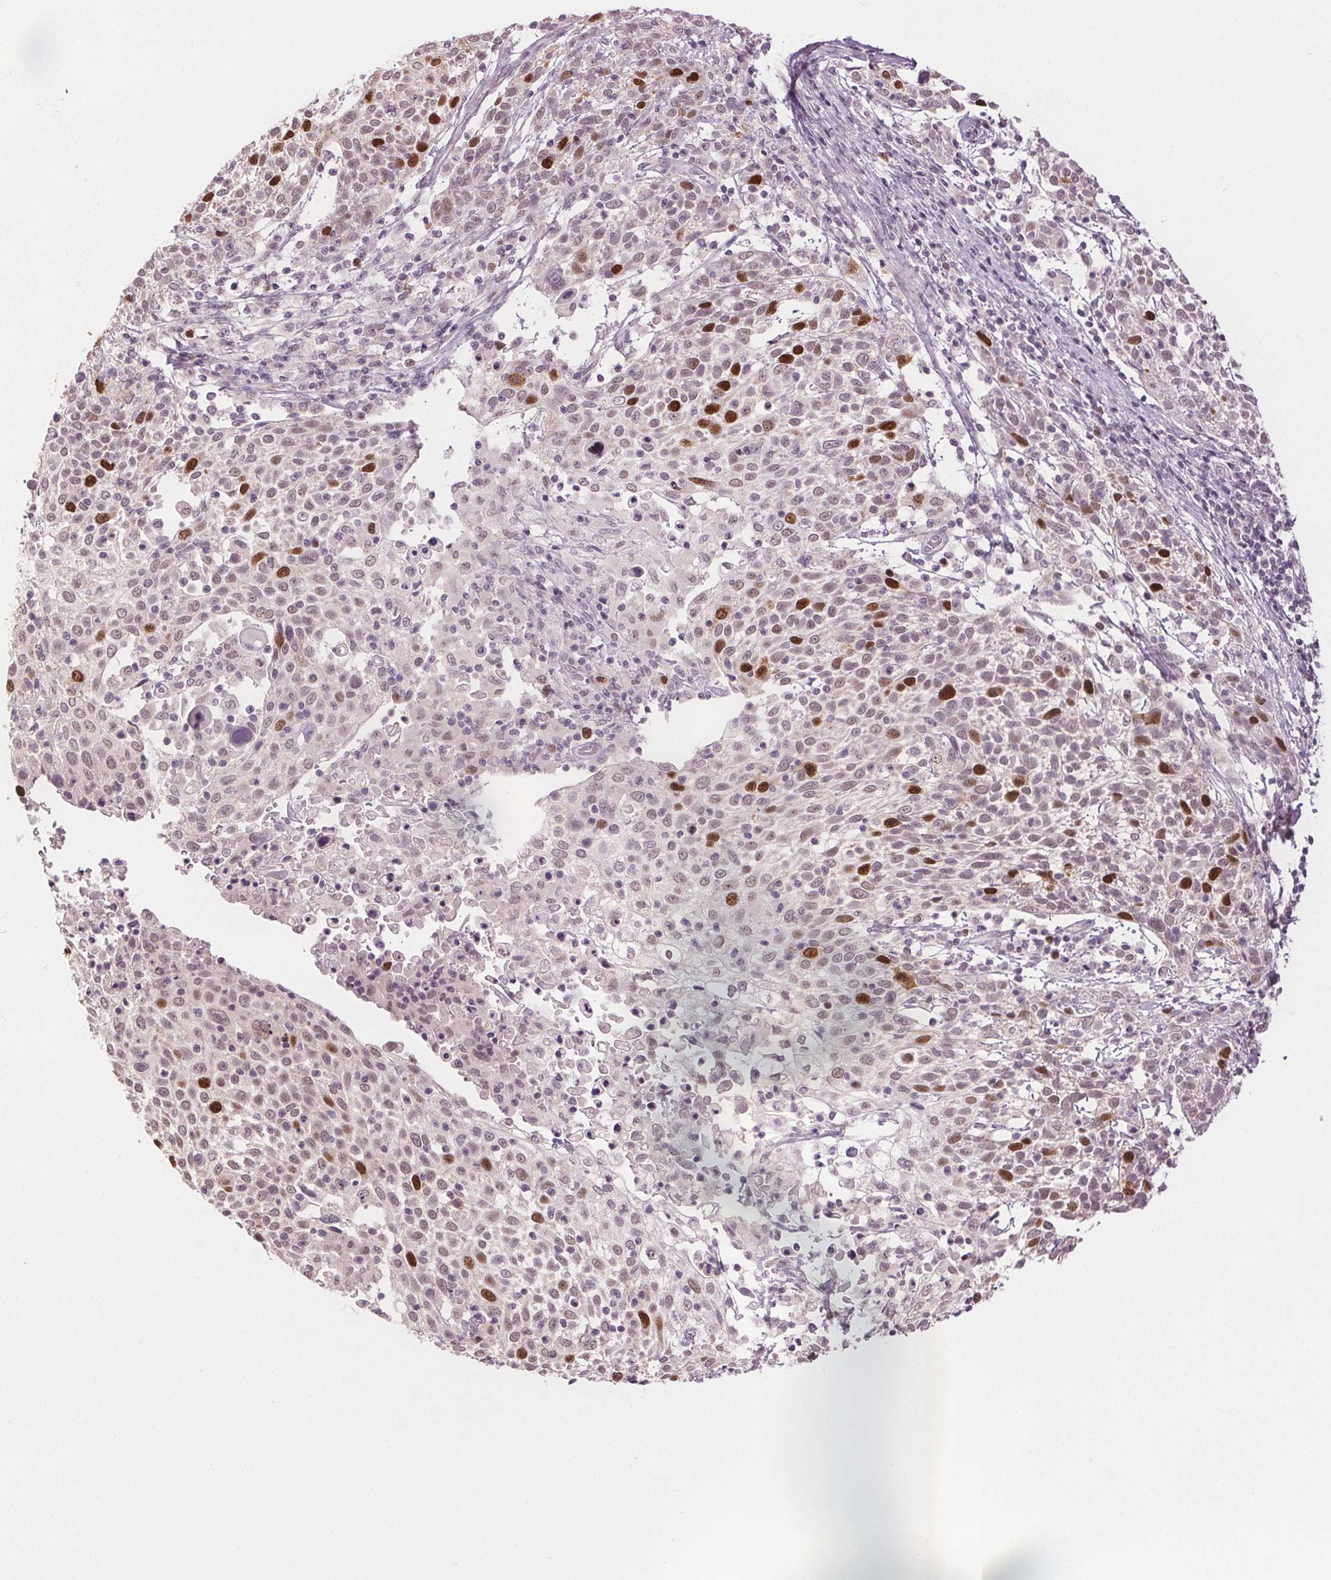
{"staining": {"intensity": "strong", "quantity": "<25%", "location": "nuclear"}, "tissue": "cervical cancer", "cell_type": "Tumor cells", "image_type": "cancer", "snomed": [{"axis": "morphology", "description": "Squamous cell carcinoma, NOS"}, {"axis": "topography", "description": "Cervix"}], "caption": "DAB immunohistochemical staining of human cervical cancer (squamous cell carcinoma) reveals strong nuclear protein expression in approximately <25% of tumor cells.", "gene": "CENPF", "patient": {"sex": "female", "age": 61}}